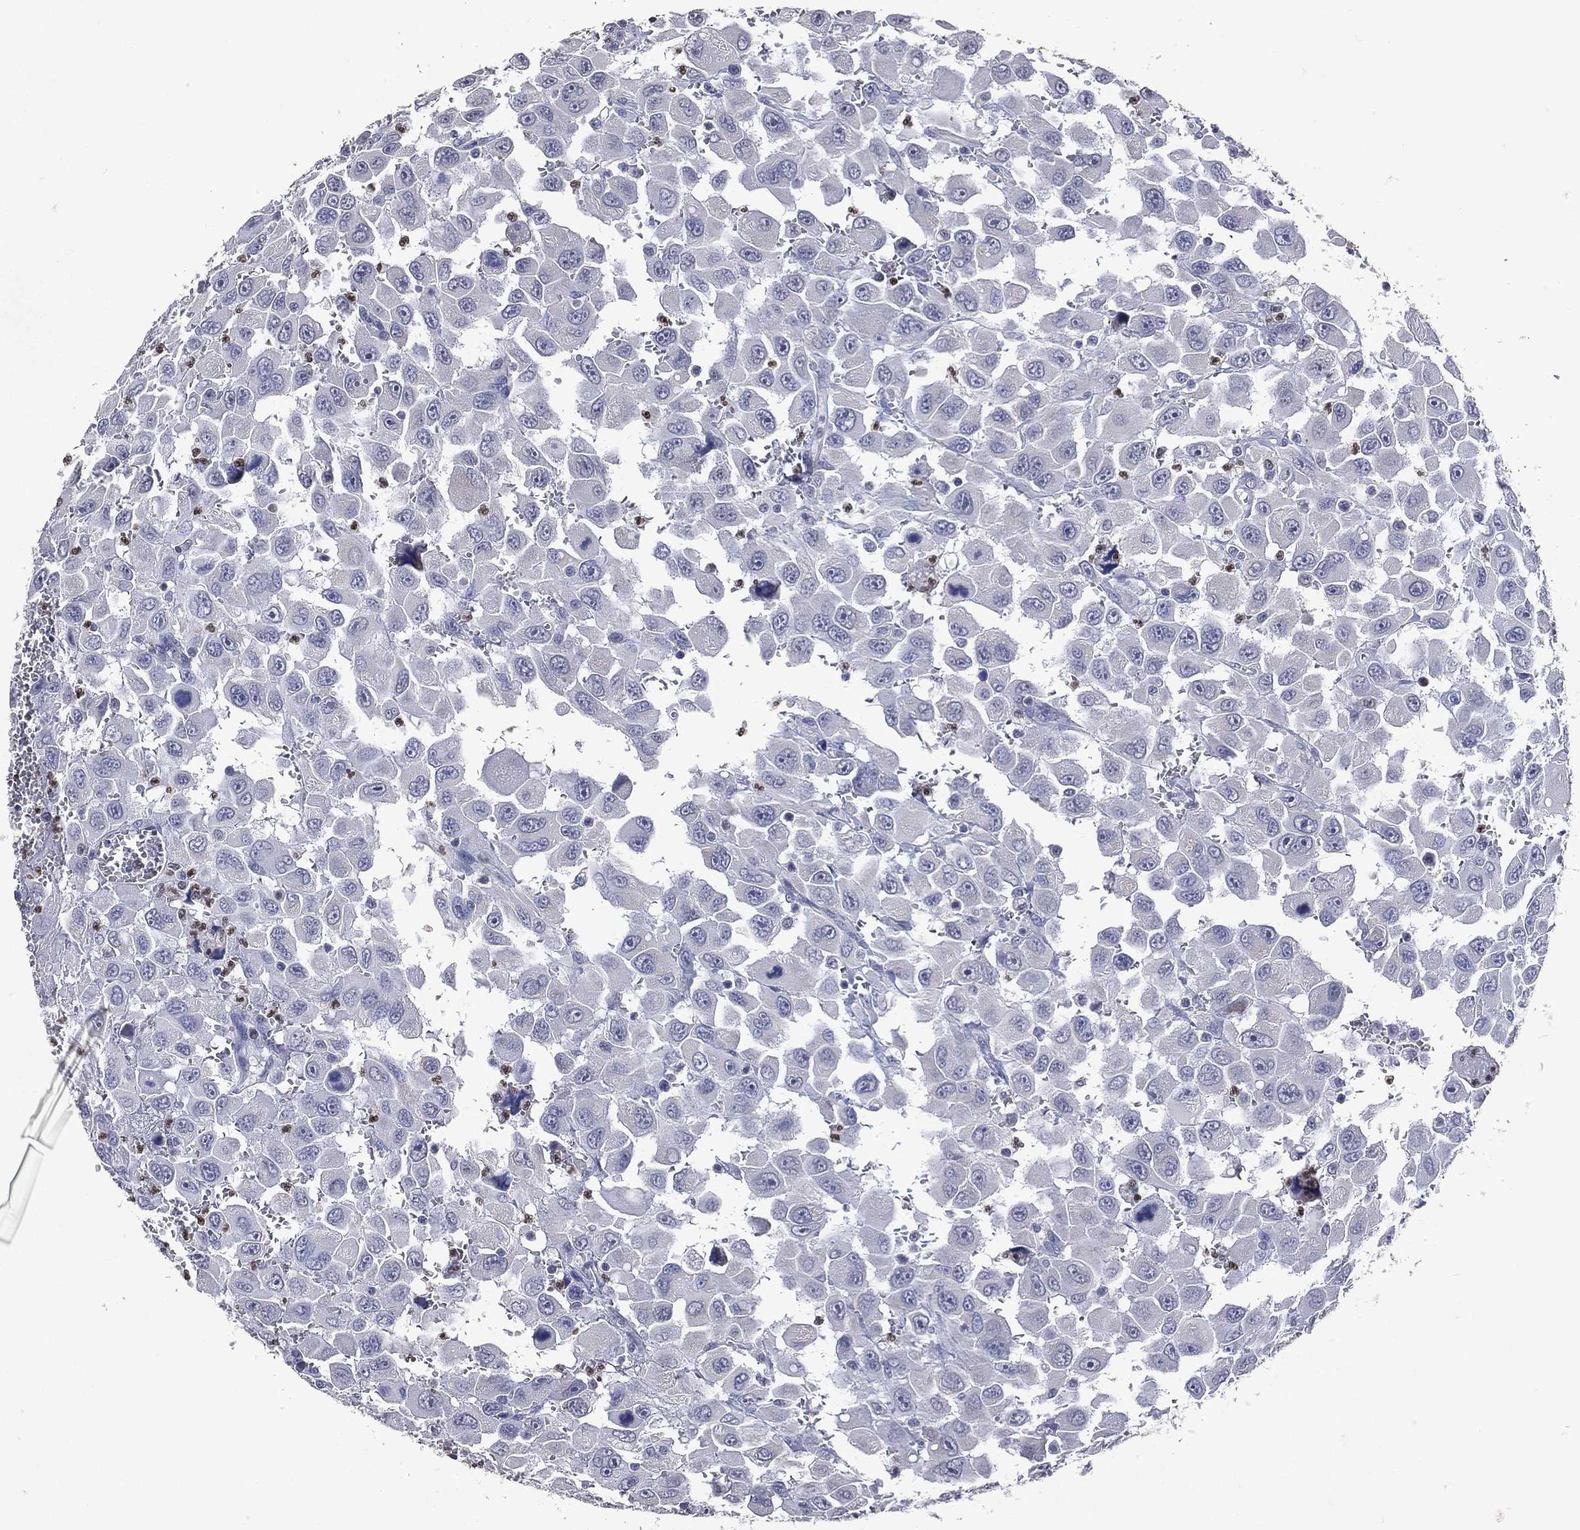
{"staining": {"intensity": "negative", "quantity": "none", "location": "none"}, "tissue": "head and neck cancer", "cell_type": "Tumor cells", "image_type": "cancer", "snomed": [{"axis": "morphology", "description": "Squamous cell carcinoma, NOS"}, {"axis": "morphology", "description": "Squamous cell carcinoma, metastatic, NOS"}, {"axis": "topography", "description": "Oral tissue"}, {"axis": "topography", "description": "Head-Neck"}], "caption": "The histopathology image reveals no significant positivity in tumor cells of head and neck metastatic squamous cell carcinoma.", "gene": "SLC34A2", "patient": {"sex": "female", "age": 85}}